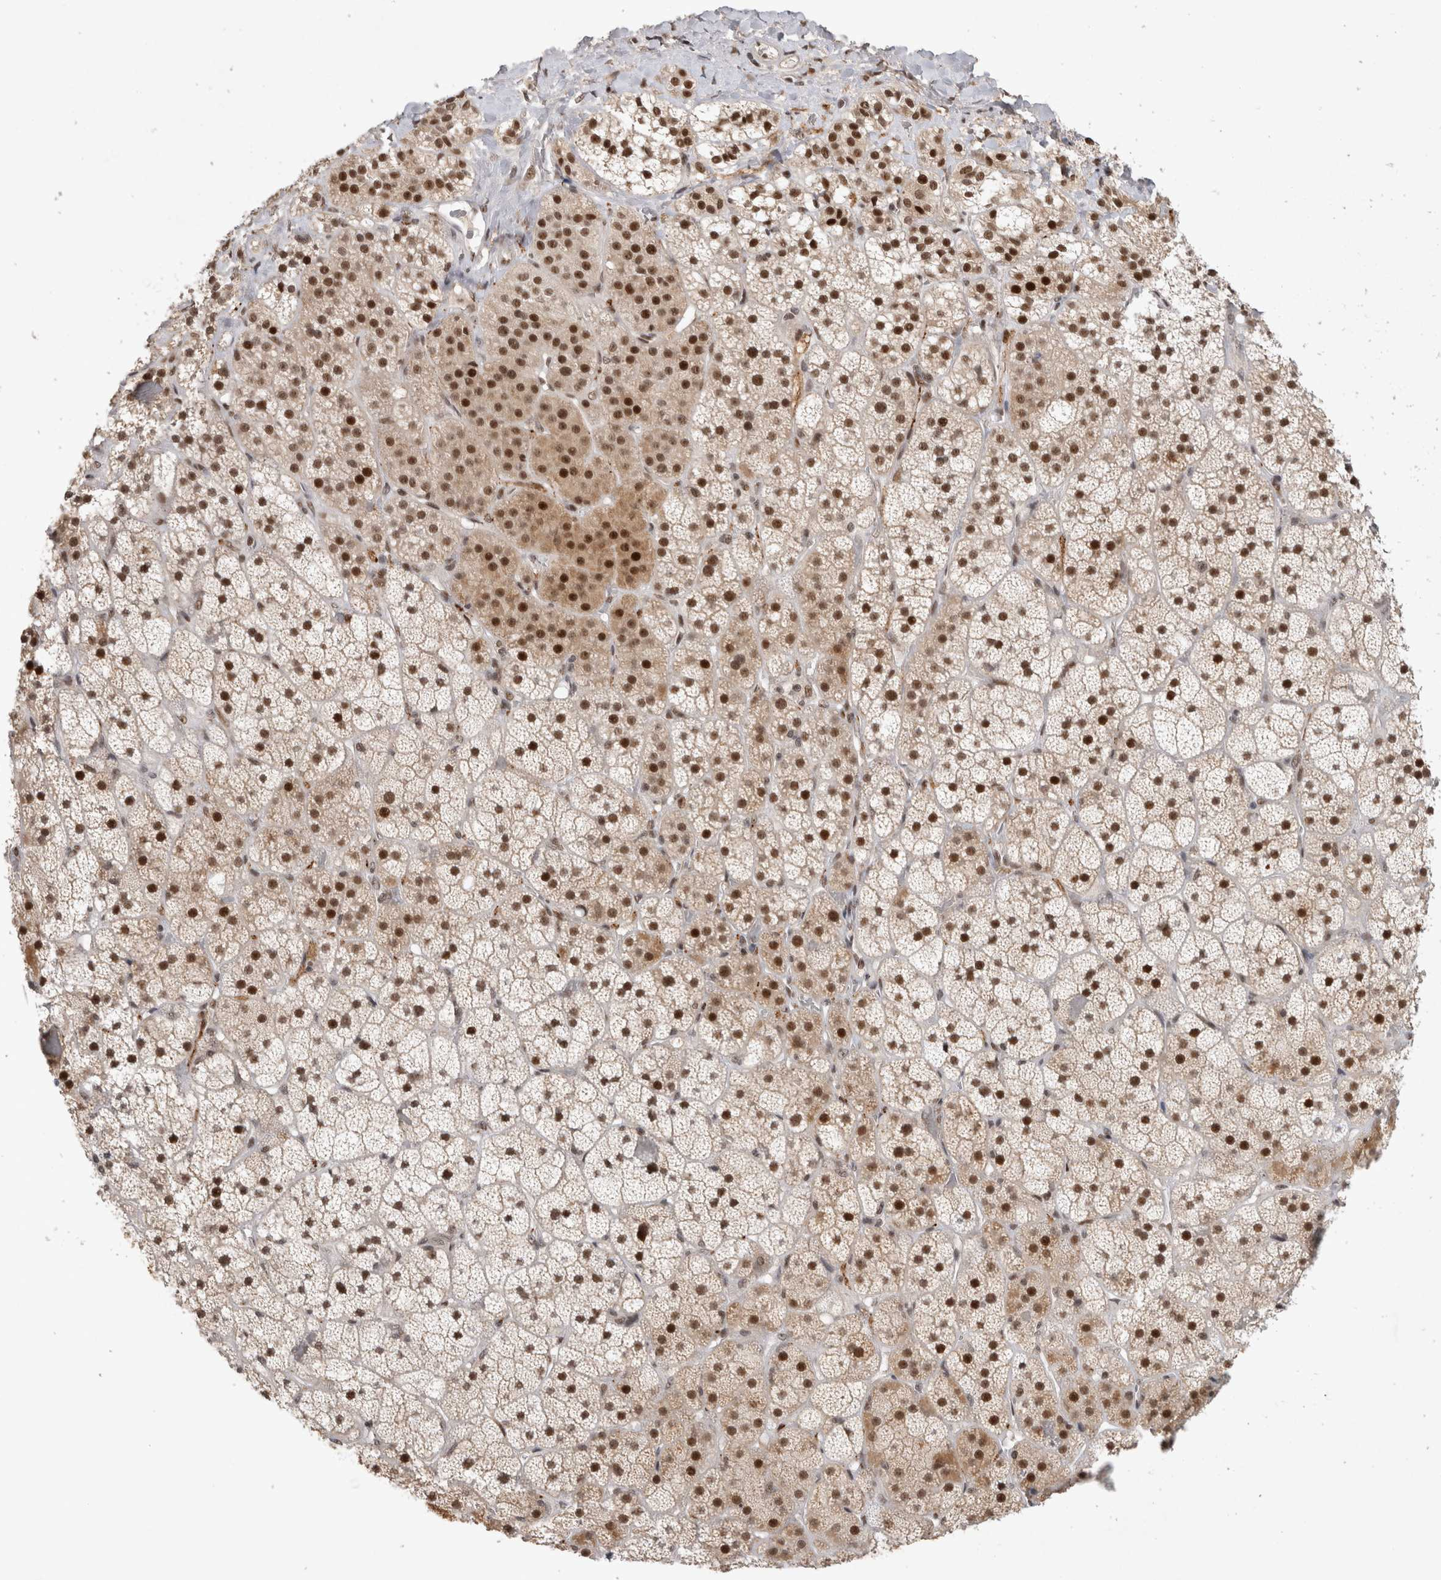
{"staining": {"intensity": "strong", "quantity": ">75%", "location": "nuclear"}, "tissue": "adrenal gland", "cell_type": "Glandular cells", "image_type": "normal", "snomed": [{"axis": "morphology", "description": "Normal tissue, NOS"}, {"axis": "topography", "description": "Adrenal gland"}], "caption": "Immunohistochemical staining of normal adrenal gland demonstrates >75% levels of strong nuclear protein positivity in about >75% of glandular cells.", "gene": "HESX1", "patient": {"sex": "male", "age": 57}}